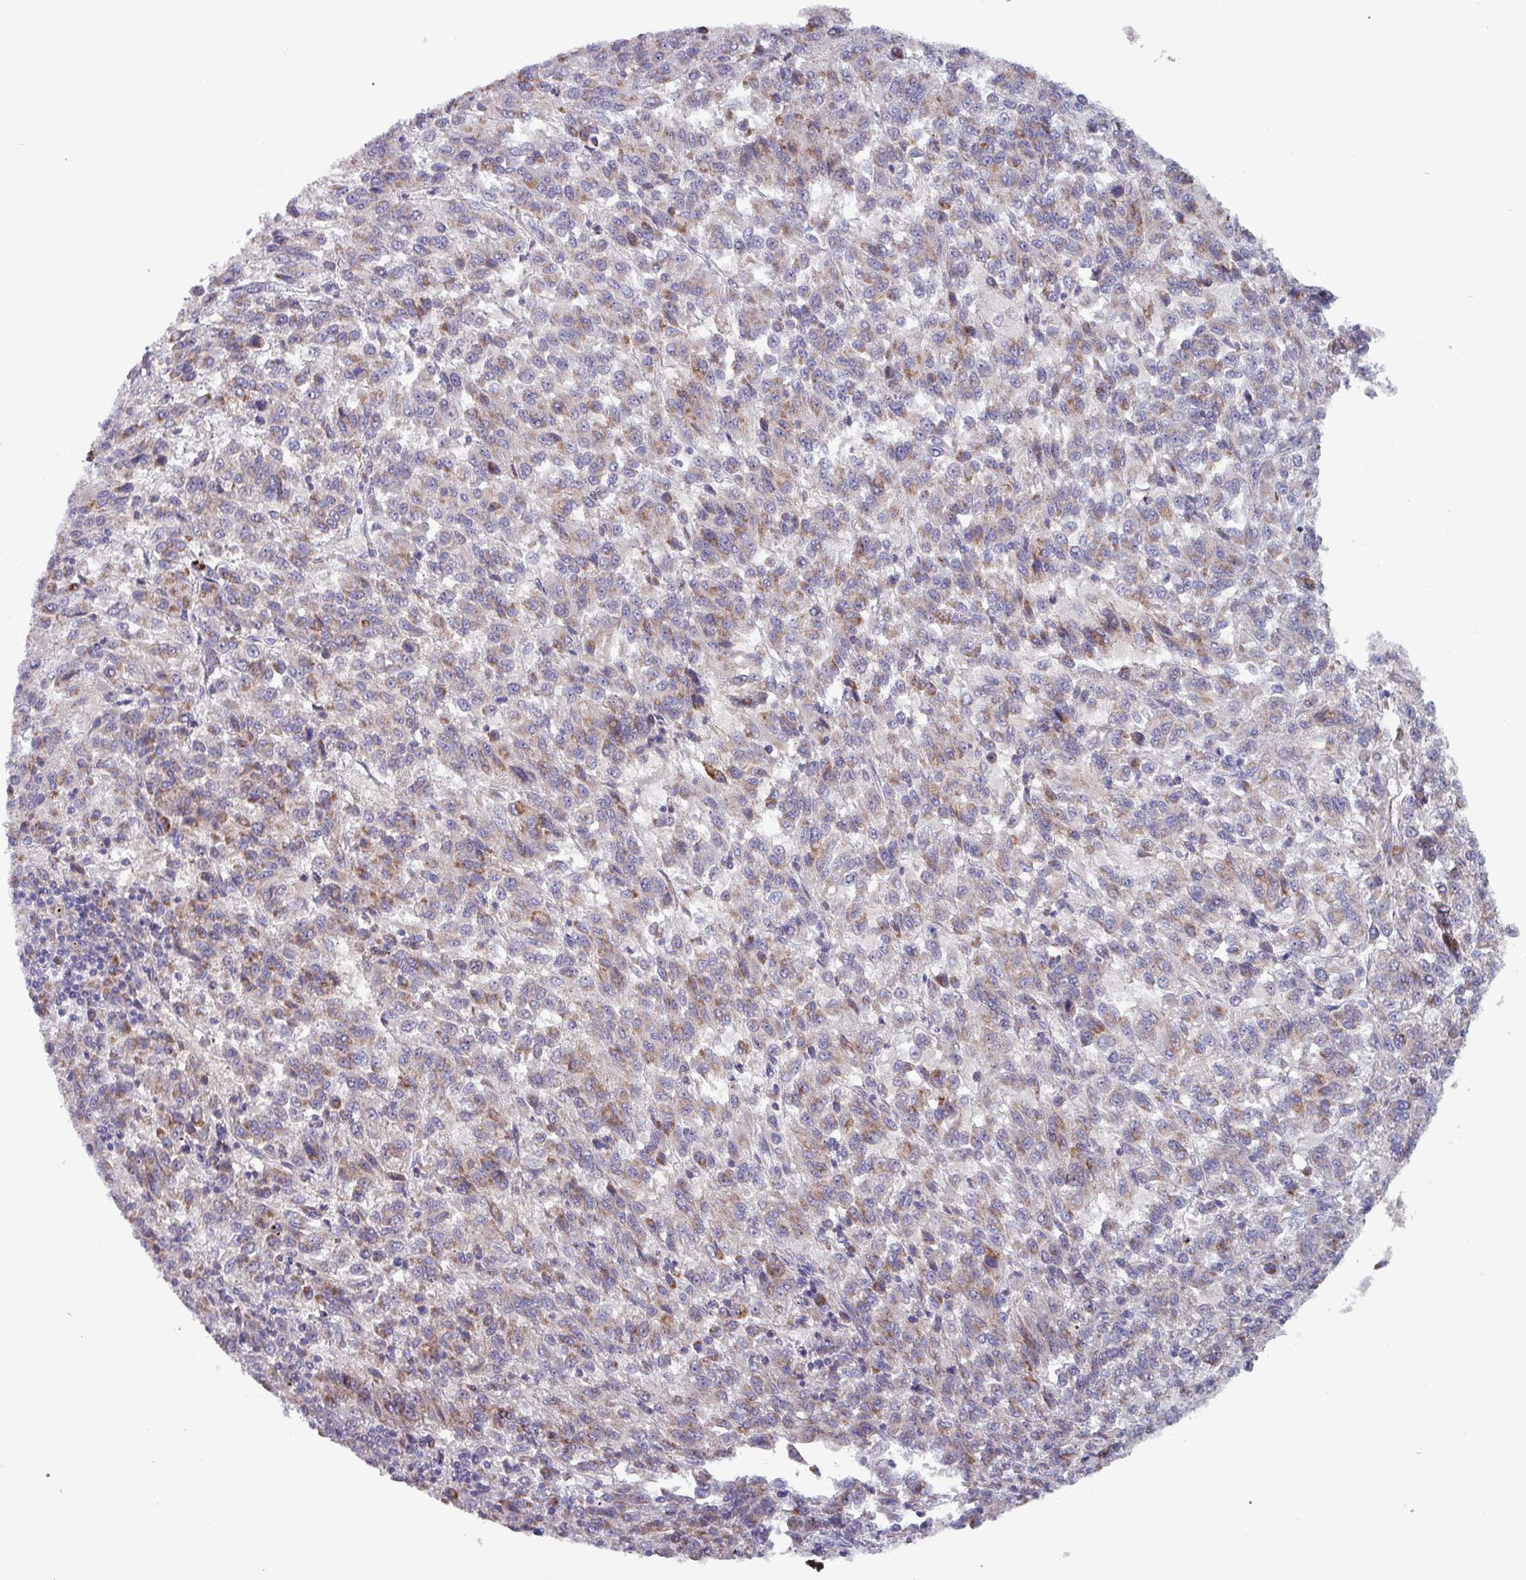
{"staining": {"intensity": "weak", "quantity": "25%-75%", "location": "cytoplasmic/membranous"}, "tissue": "melanoma", "cell_type": "Tumor cells", "image_type": "cancer", "snomed": [{"axis": "morphology", "description": "Malignant melanoma, Metastatic site"}, {"axis": "topography", "description": "Lung"}], "caption": "This image shows melanoma stained with immunohistochemistry to label a protein in brown. The cytoplasmic/membranous of tumor cells show weak positivity for the protein. Nuclei are counter-stained blue.", "gene": "ZNF322", "patient": {"sex": "male", "age": 64}}